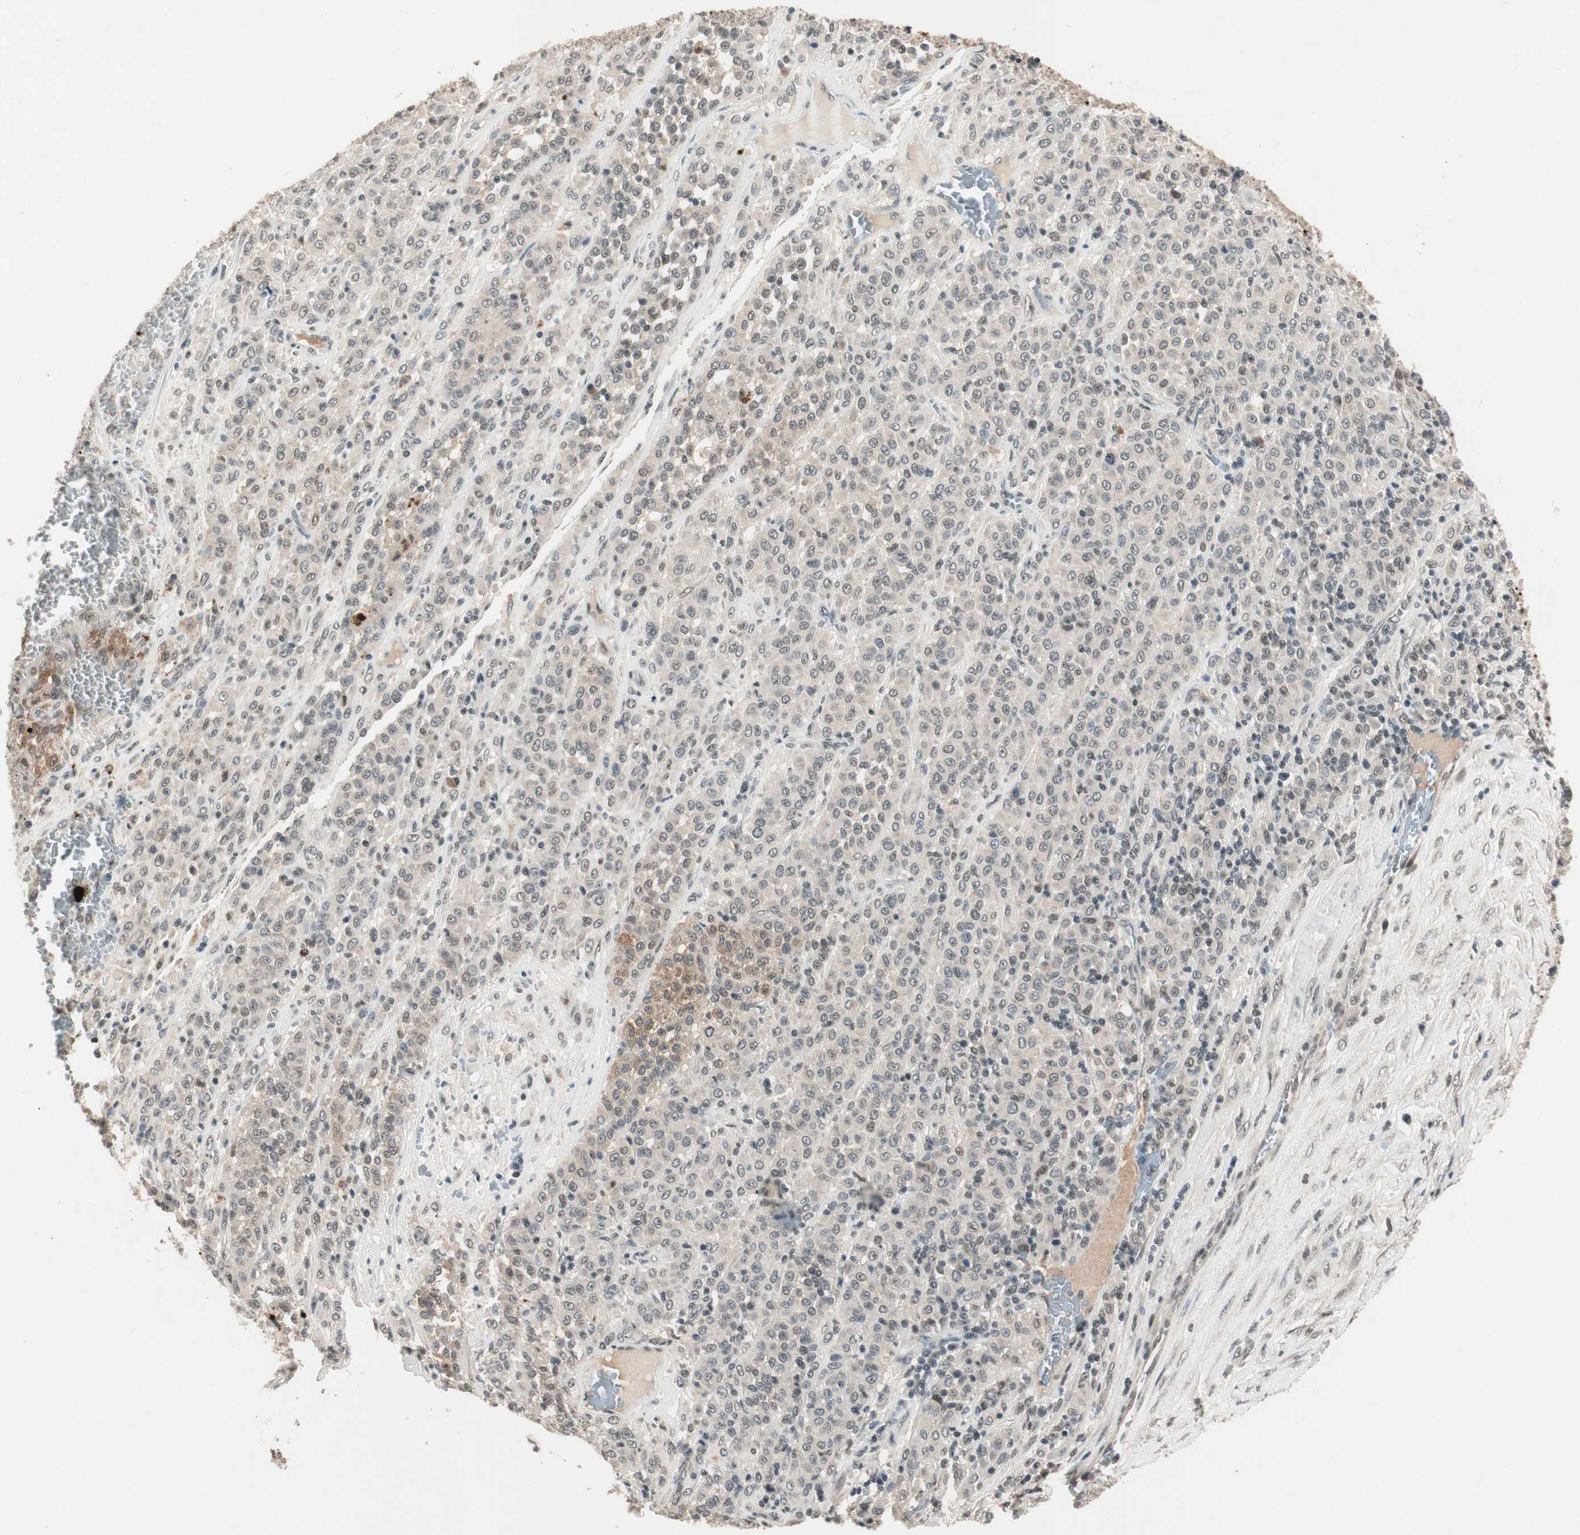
{"staining": {"intensity": "weak", "quantity": "<25%", "location": "cytoplasmic/membranous,nuclear"}, "tissue": "melanoma", "cell_type": "Tumor cells", "image_type": "cancer", "snomed": [{"axis": "morphology", "description": "Malignant melanoma, Metastatic site"}, {"axis": "topography", "description": "Pancreas"}], "caption": "Micrograph shows no significant protein positivity in tumor cells of malignant melanoma (metastatic site).", "gene": "NFRKB", "patient": {"sex": "female", "age": 30}}